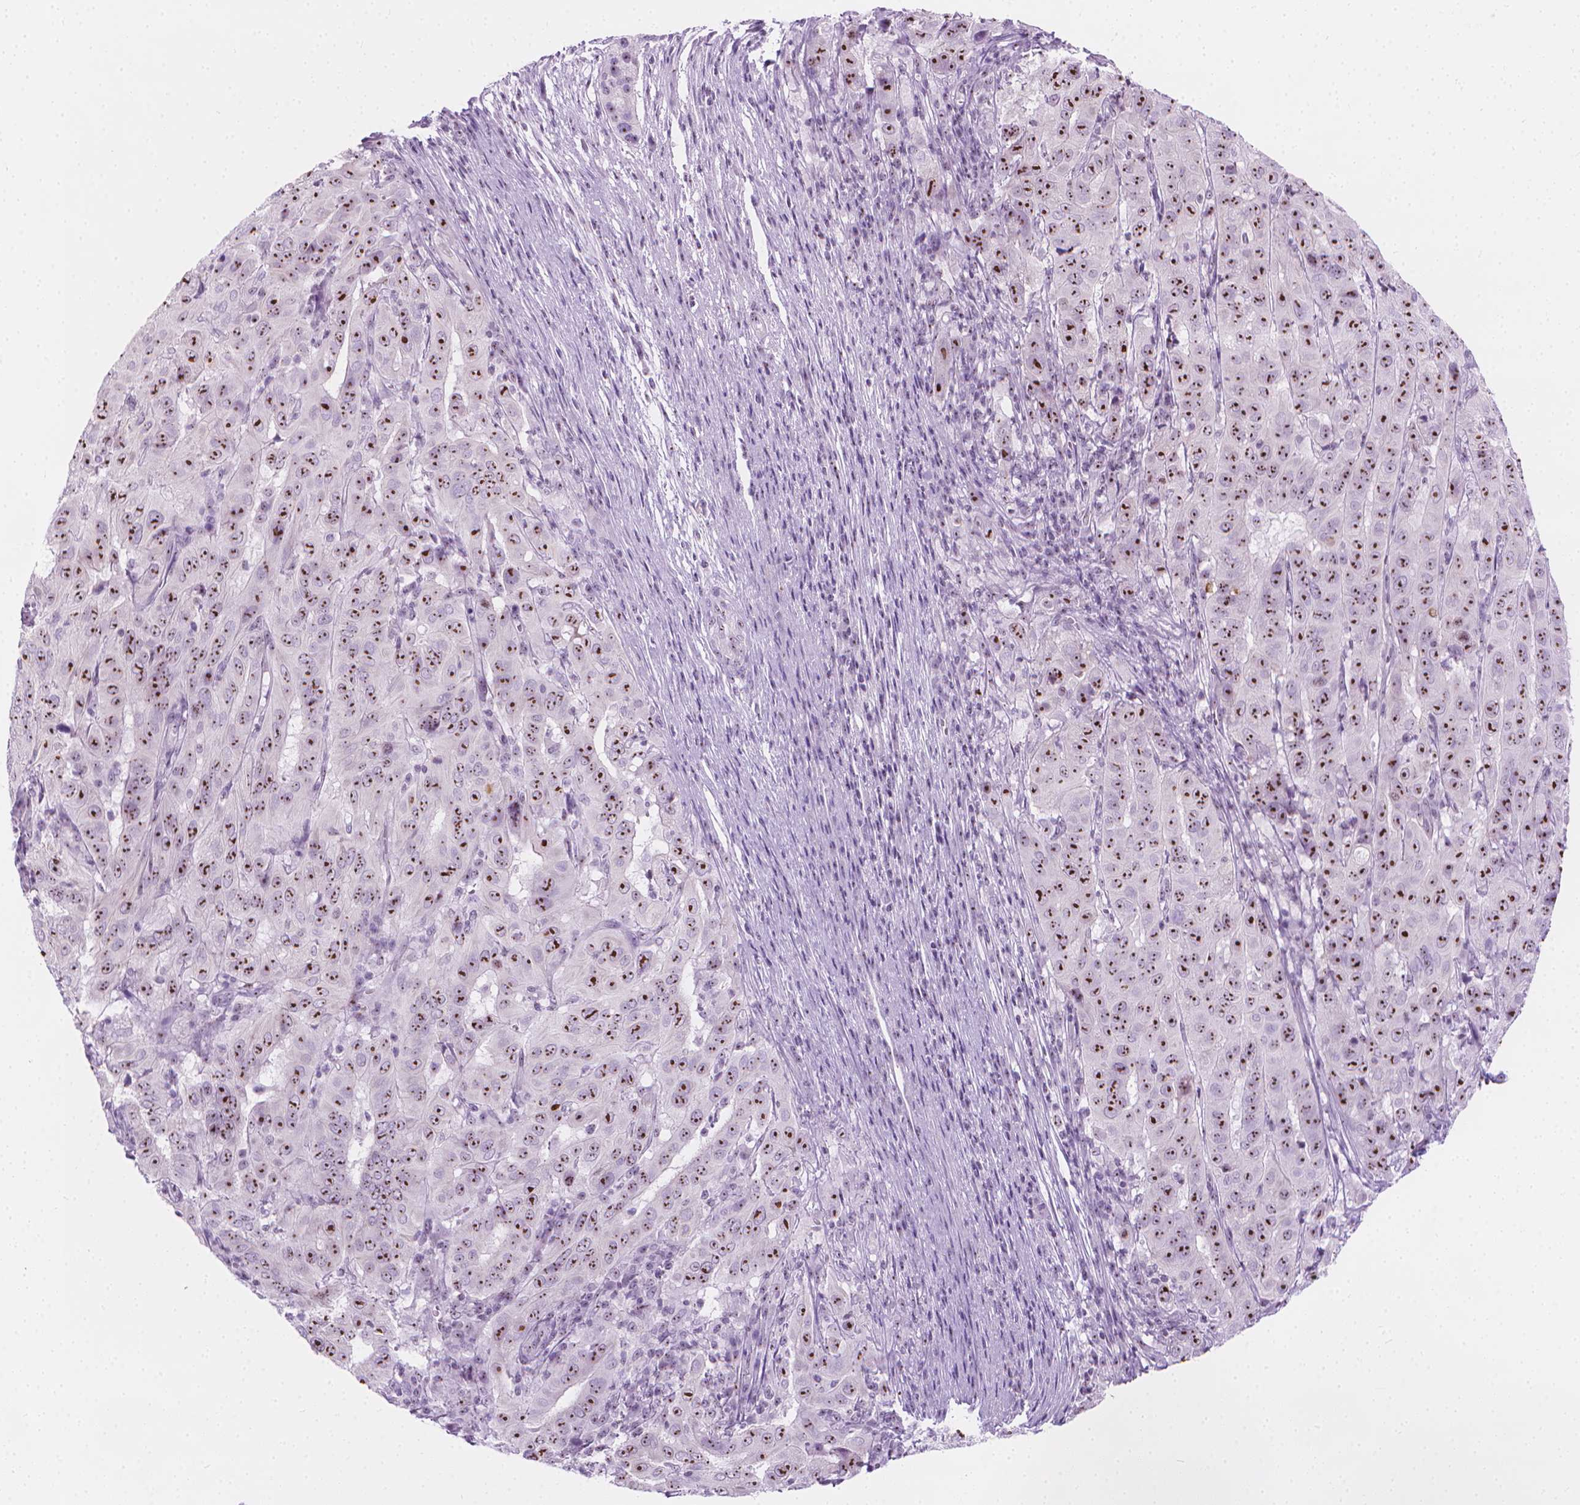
{"staining": {"intensity": "strong", "quantity": ">75%", "location": "nuclear"}, "tissue": "pancreatic cancer", "cell_type": "Tumor cells", "image_type": "cancer", "snomed": [{"axis": "morphology", "description": "Adenocarcinoma, NOS"}, {"axis": "topography", "description": "Pancreas"}], "caption": "Immunohistochemical staining of human pancreatic adenocarcinoma shows high levels of strong nuclear protein positivity in about >75% of tumor cells. (brown staining indicates protein expression, while blue staining denotes nuclei).", "gene": "NOL7", "patient": {"sex": "male", "age": 63}}